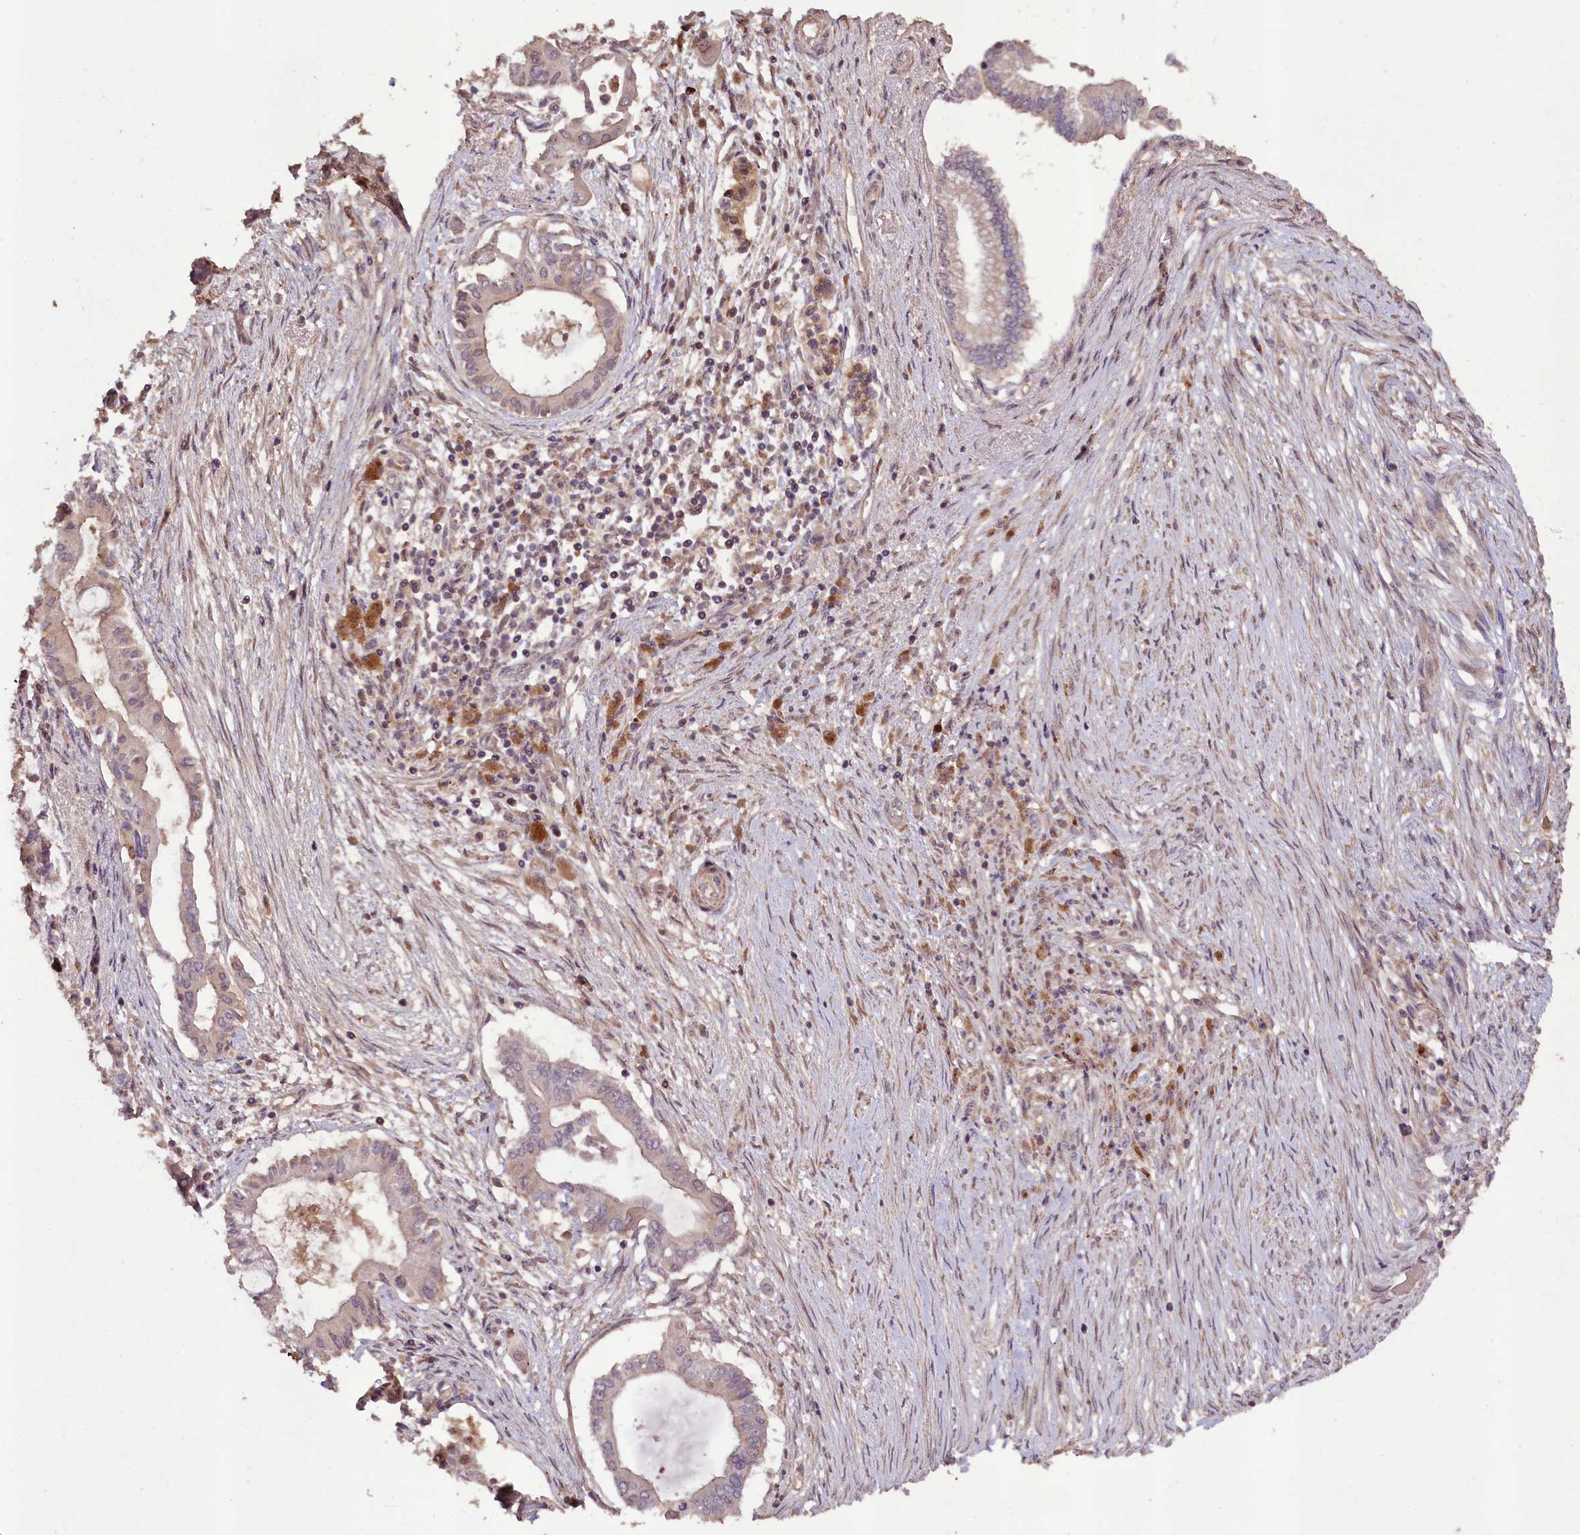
{"staining": {"intensity": "negative", "quantity": "none", "location": "none"}, "tissue": "pancreatic cancer", "cell_type": "Tumor cells", "image_type": "cancer", "snomed": [{"axis": "morphology", "description": "Adenocarcinoma, NOS"}, {"axis": "topography", "description": "Pancreas"}], "caption": "Tumor cells show no significant positivity in pancreatic cancer (adenocarcinoma).", "gene": "DNAJB9", "patient": {"sex": "male", "age": 68}}